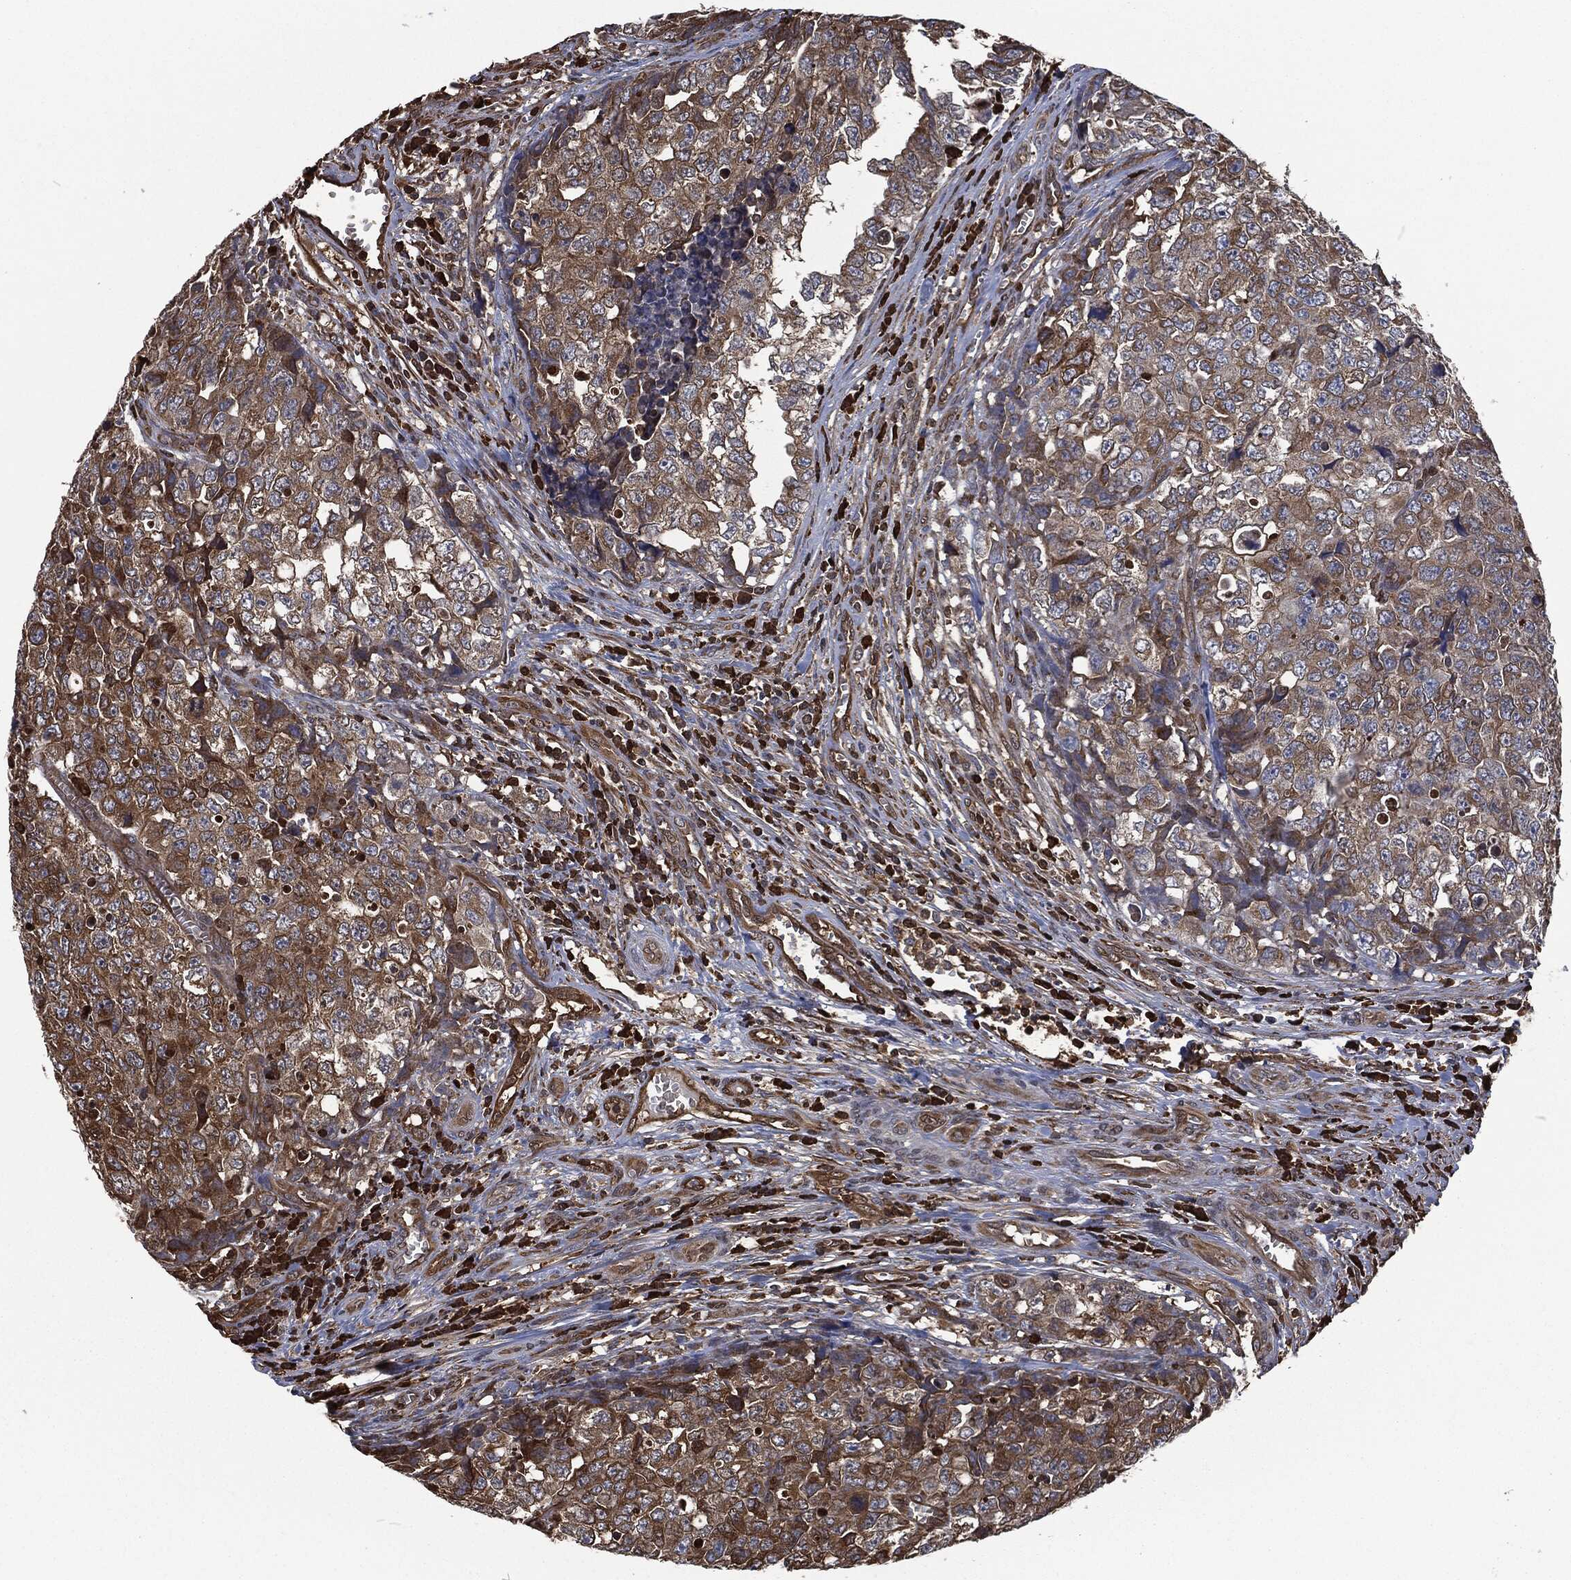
{"staining": {"intensity": "moderate", "quantity": ">75%", "location": "cytoplasmic/membranous"}, "tissue": "testis cancer", "cell_type": "Tumor cells", "image_type": "cancer", "snomed": [{"axis": "morphology", "description": "Carcinoma, Embryonal, NOS"}, {"axis": "topography", "description": "Testis"}], "caption": "Protein staining of testis cancer tissue exhibits moderate cytoplasmic/membranous expression in about >75% of tumor cells.", "gene": "PRDX4", "patient": {"sex": "male", "age": 23}}